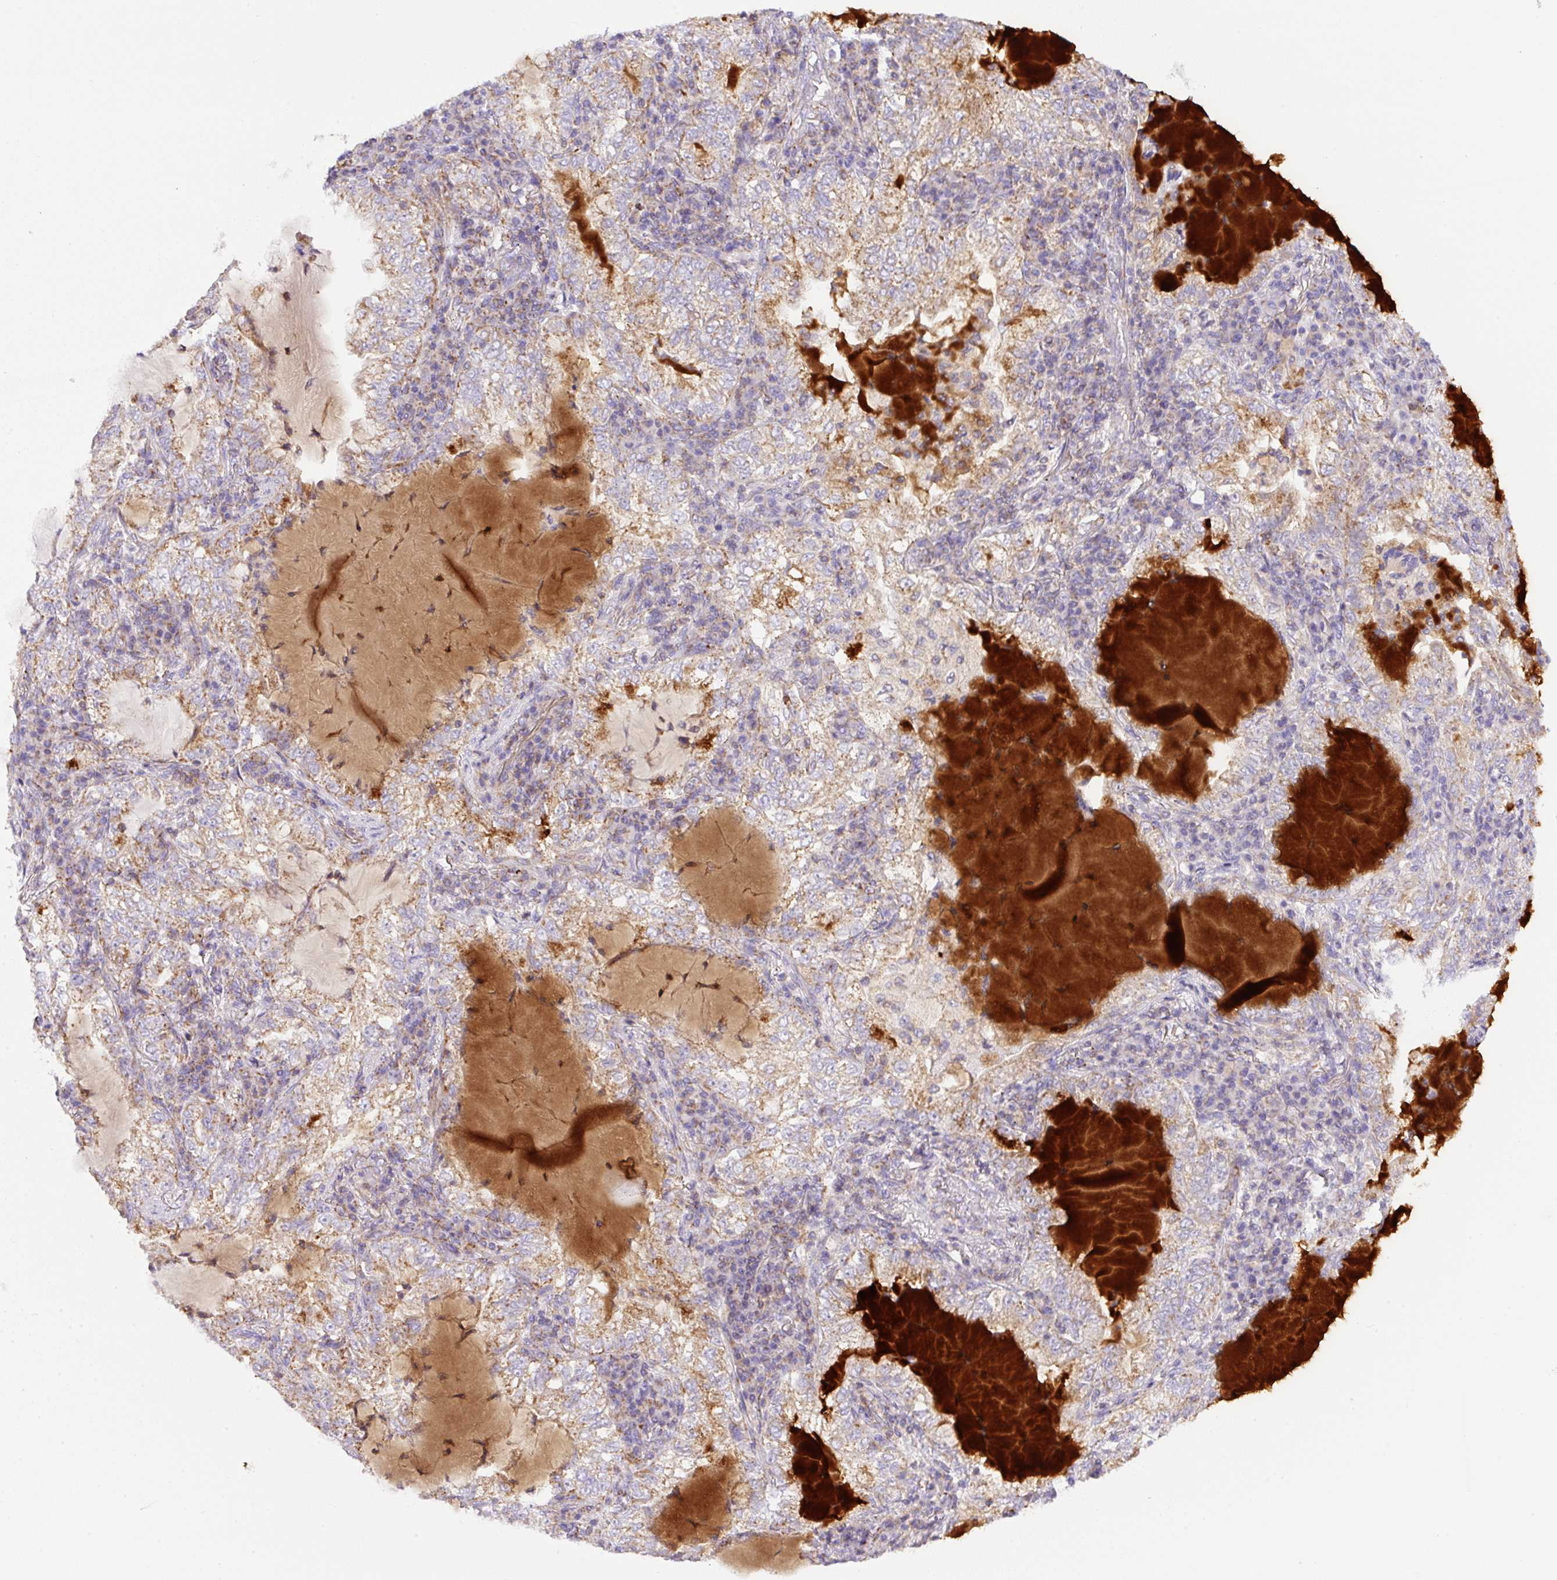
{"staining": {"intensity": "weak", "quantity": "25%-75%", "location": "cytoplasmic/membranous"}, "tissue": "lung cancer", "cell_type": "Tumor cells", "image_type": "cancer", "snomed": [{"axis": "morphology", "description": "Adenocarcinoma, NOS"}, {"axis": "topography", "description": "Lung"}], "caption": "This photomicrograph shows immunohistochemistry staining of lung cancer, with low weak cytoplasmic/membranous expression in about 25%-75% of tumor cells.", "gene": "NF1", "patient": {"sex": "female", "age": 73}}